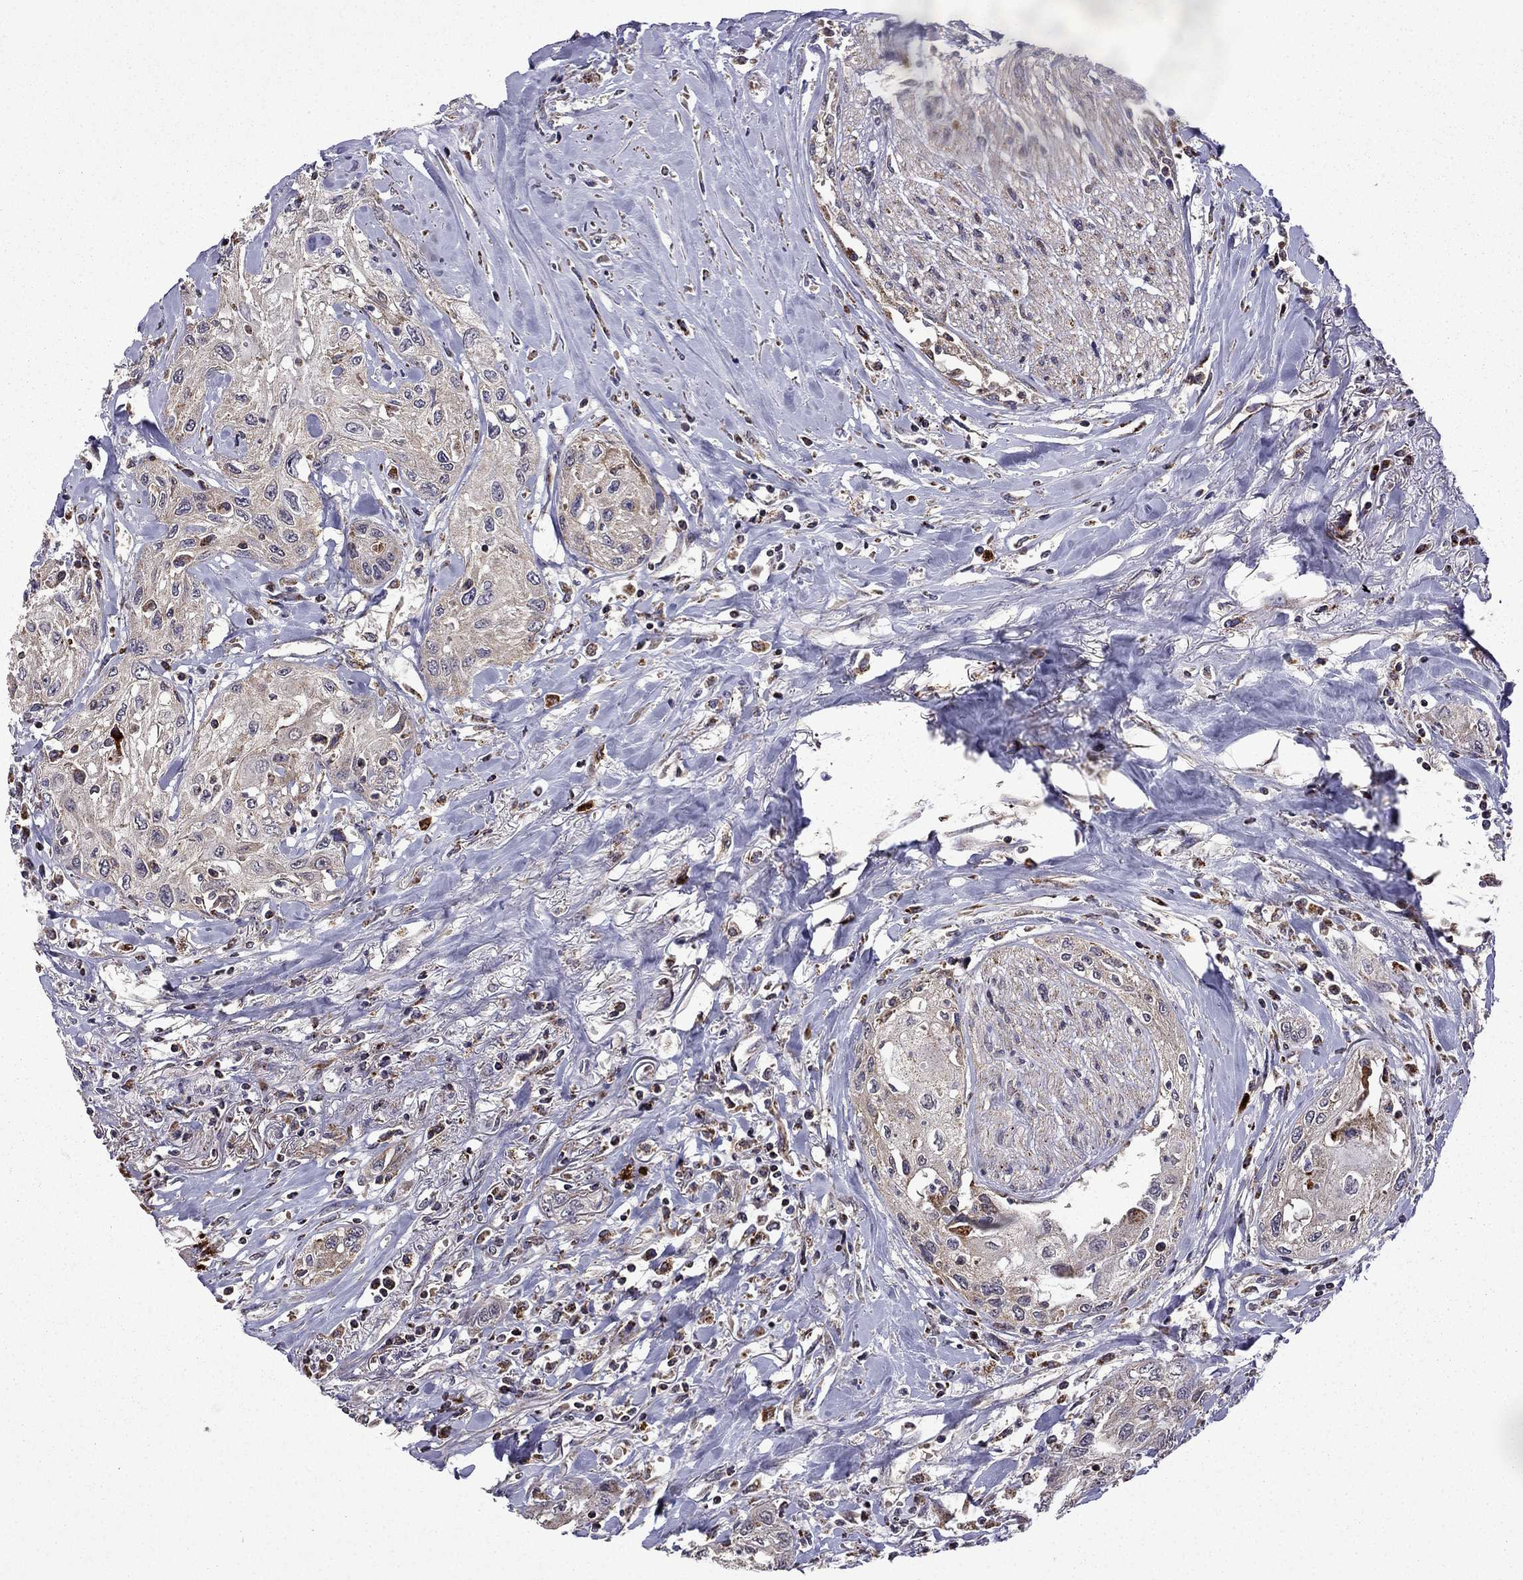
{"staining": {"intensity": "negative", "quantity": "none", "location": "none"}, "tissue": "head and neck cancer", "cell_type": "Tumor cells", "image_type": "cancer", "snomed": [{"axis": "morphology", "description": "Normal tissue, NOS"}, {"axis": "morphology", "description": "Squamous cell carcinoma, NOS"}, {"axis": "topography", "description": "Oral tissue"}, {"axis": "topography", "description": "Peripheral nerve tissue"}, {"axis": "topography", "description": "Head-Neck"}], "caption": "Photomicrograph shows no protein expression in tumor cells of head and neck squamous cell carcinoma tissue. (Stains: DAB IHC with hematoxylin counter stain, Microscopy: brightfield microscopy at high magnification).", "gene": "TAB2", "patient": {"sex": "female", "age": 59}}